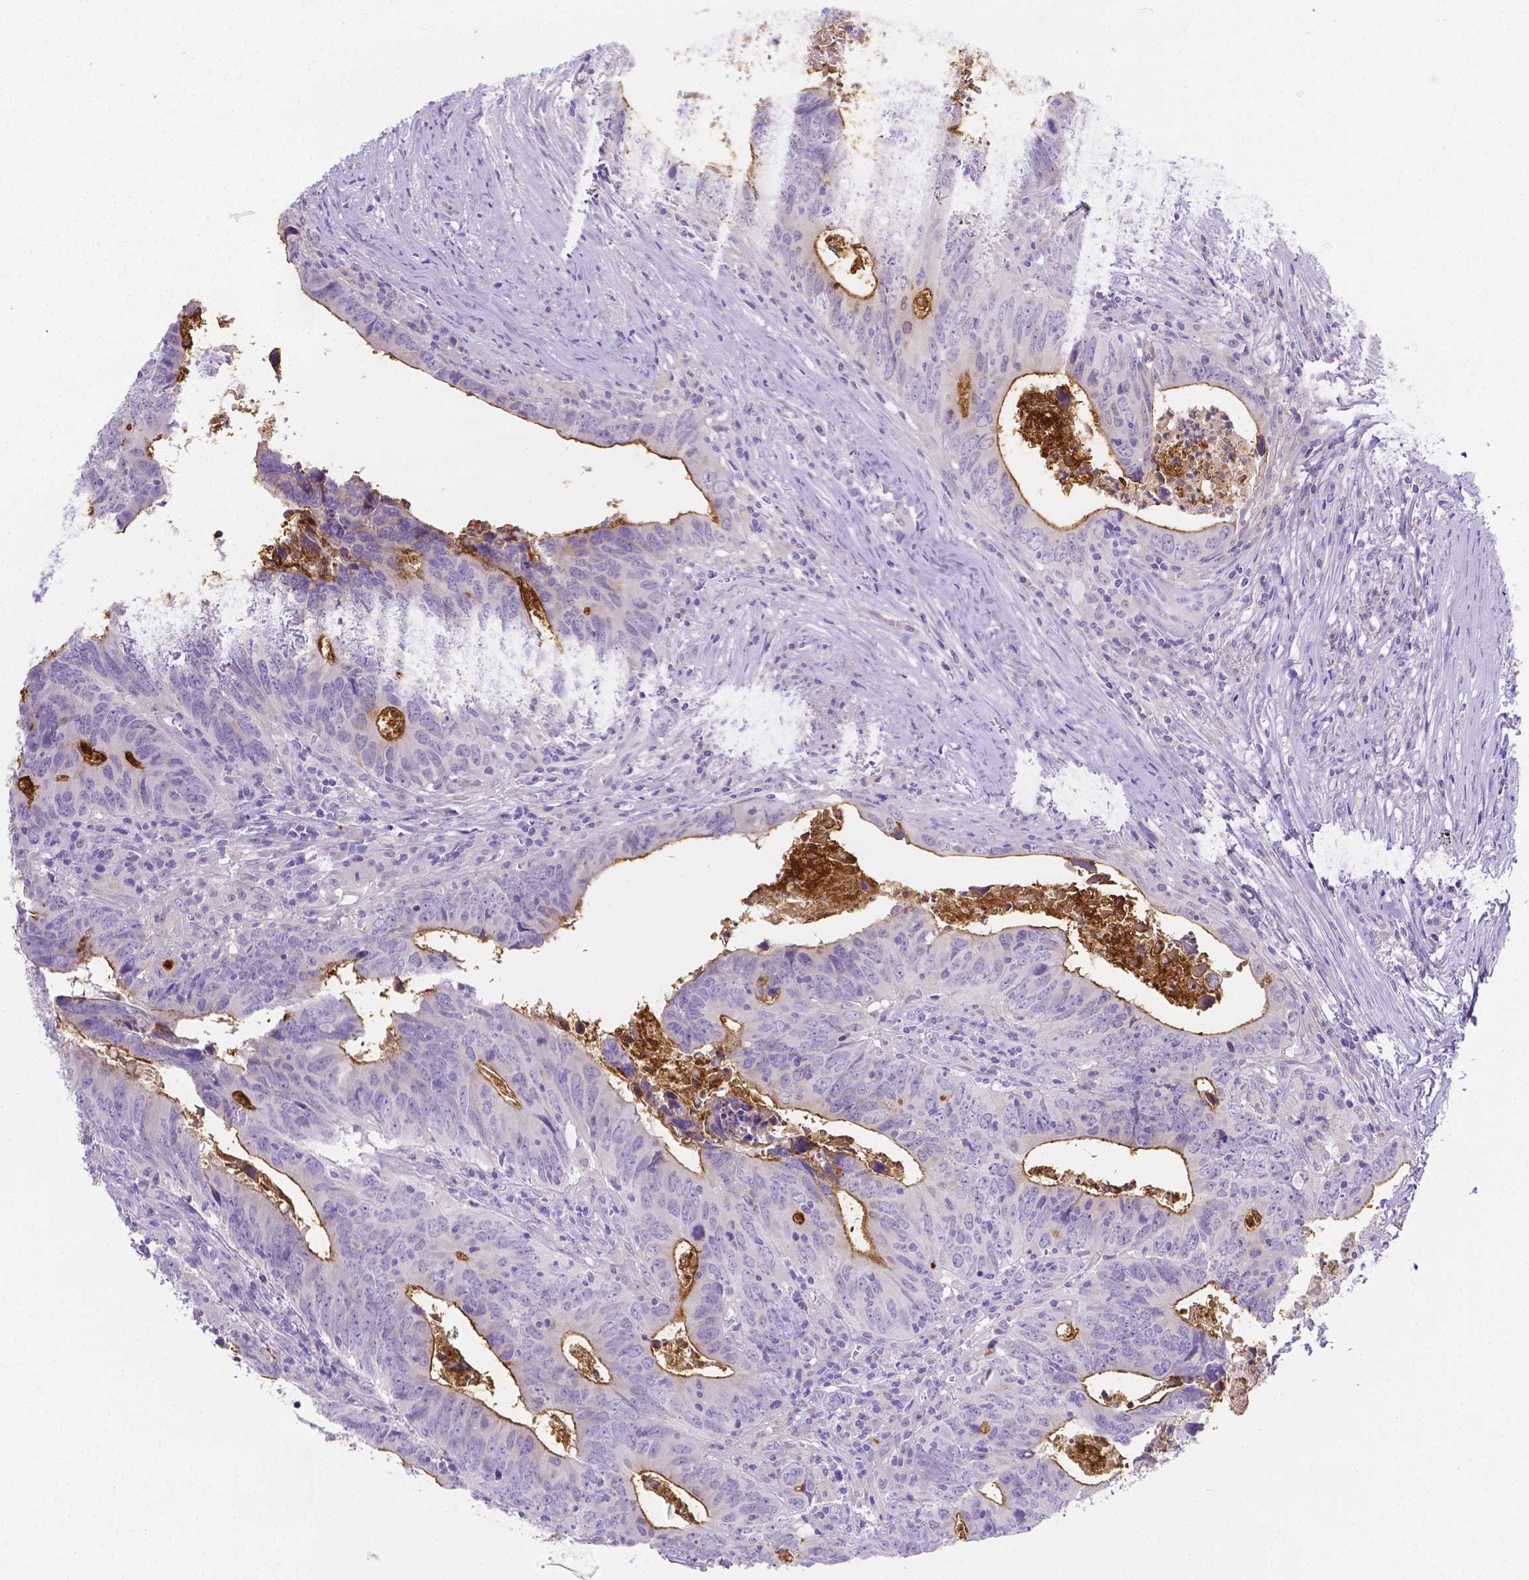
{"staining": {"intensity": "moderate", "quantity": "25%-75%", "location": "cytoplasmic/membranous"}, "tissue": "colorectal cancer", "cell_type": "Tumor cells", "image_type": "cancer", "snomed": [{"axis": "morphology", "description": "Adenocarcinoma, NOS"}, {"axis": "topography", "description": "Colon"}], "caption": "Colorectal cancer (adenocarcinoma) was stained to show a protein in brown. There is medium levels of moderate cytoplasmic/membranous staining in about 25%-75% of tumor cells.", "gene": "NXPH2", "patient": {"sex": "female", "age": 82}}